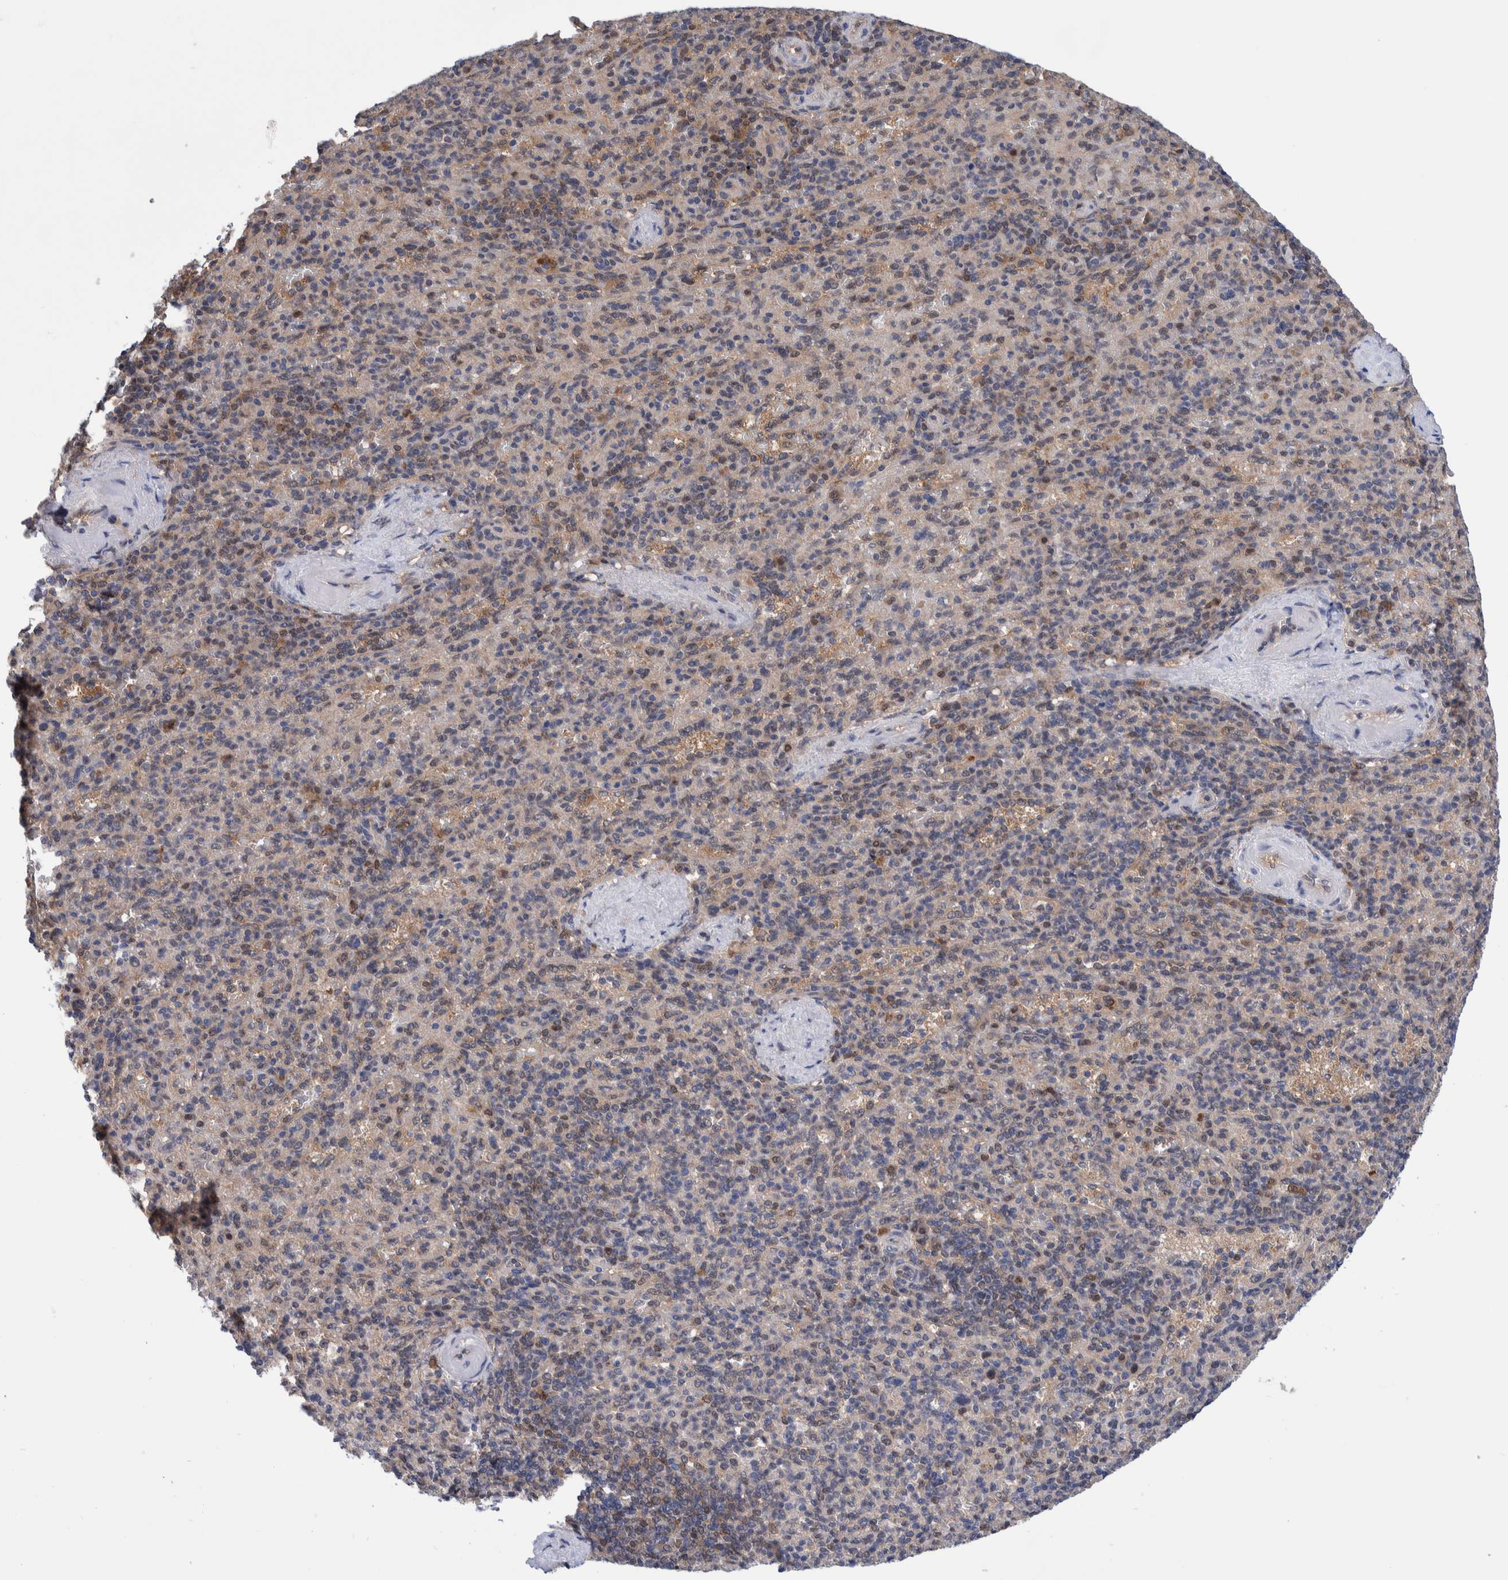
{"staining": {"intensity": "weak", "quantity": "<25%", "location": "cytoplasmic/membranous"}, "tissue": "spleen", "cell_type": "Cells in red pulp", "image_type": "normal", "snomed": [{"axis": "morphology", "description": "Normal tissue, NOS"}, {"axis": "topography", "description": "Spleen"}], "caption": "A micrograph of spleen stained for a protein reveals no brown staining in cells in red pulp. (DAB (3,3'-diaminobenzidine) IHC, high magnification).", "gene": "PFAS", "patient": {"sex": "female", "age": 74}}